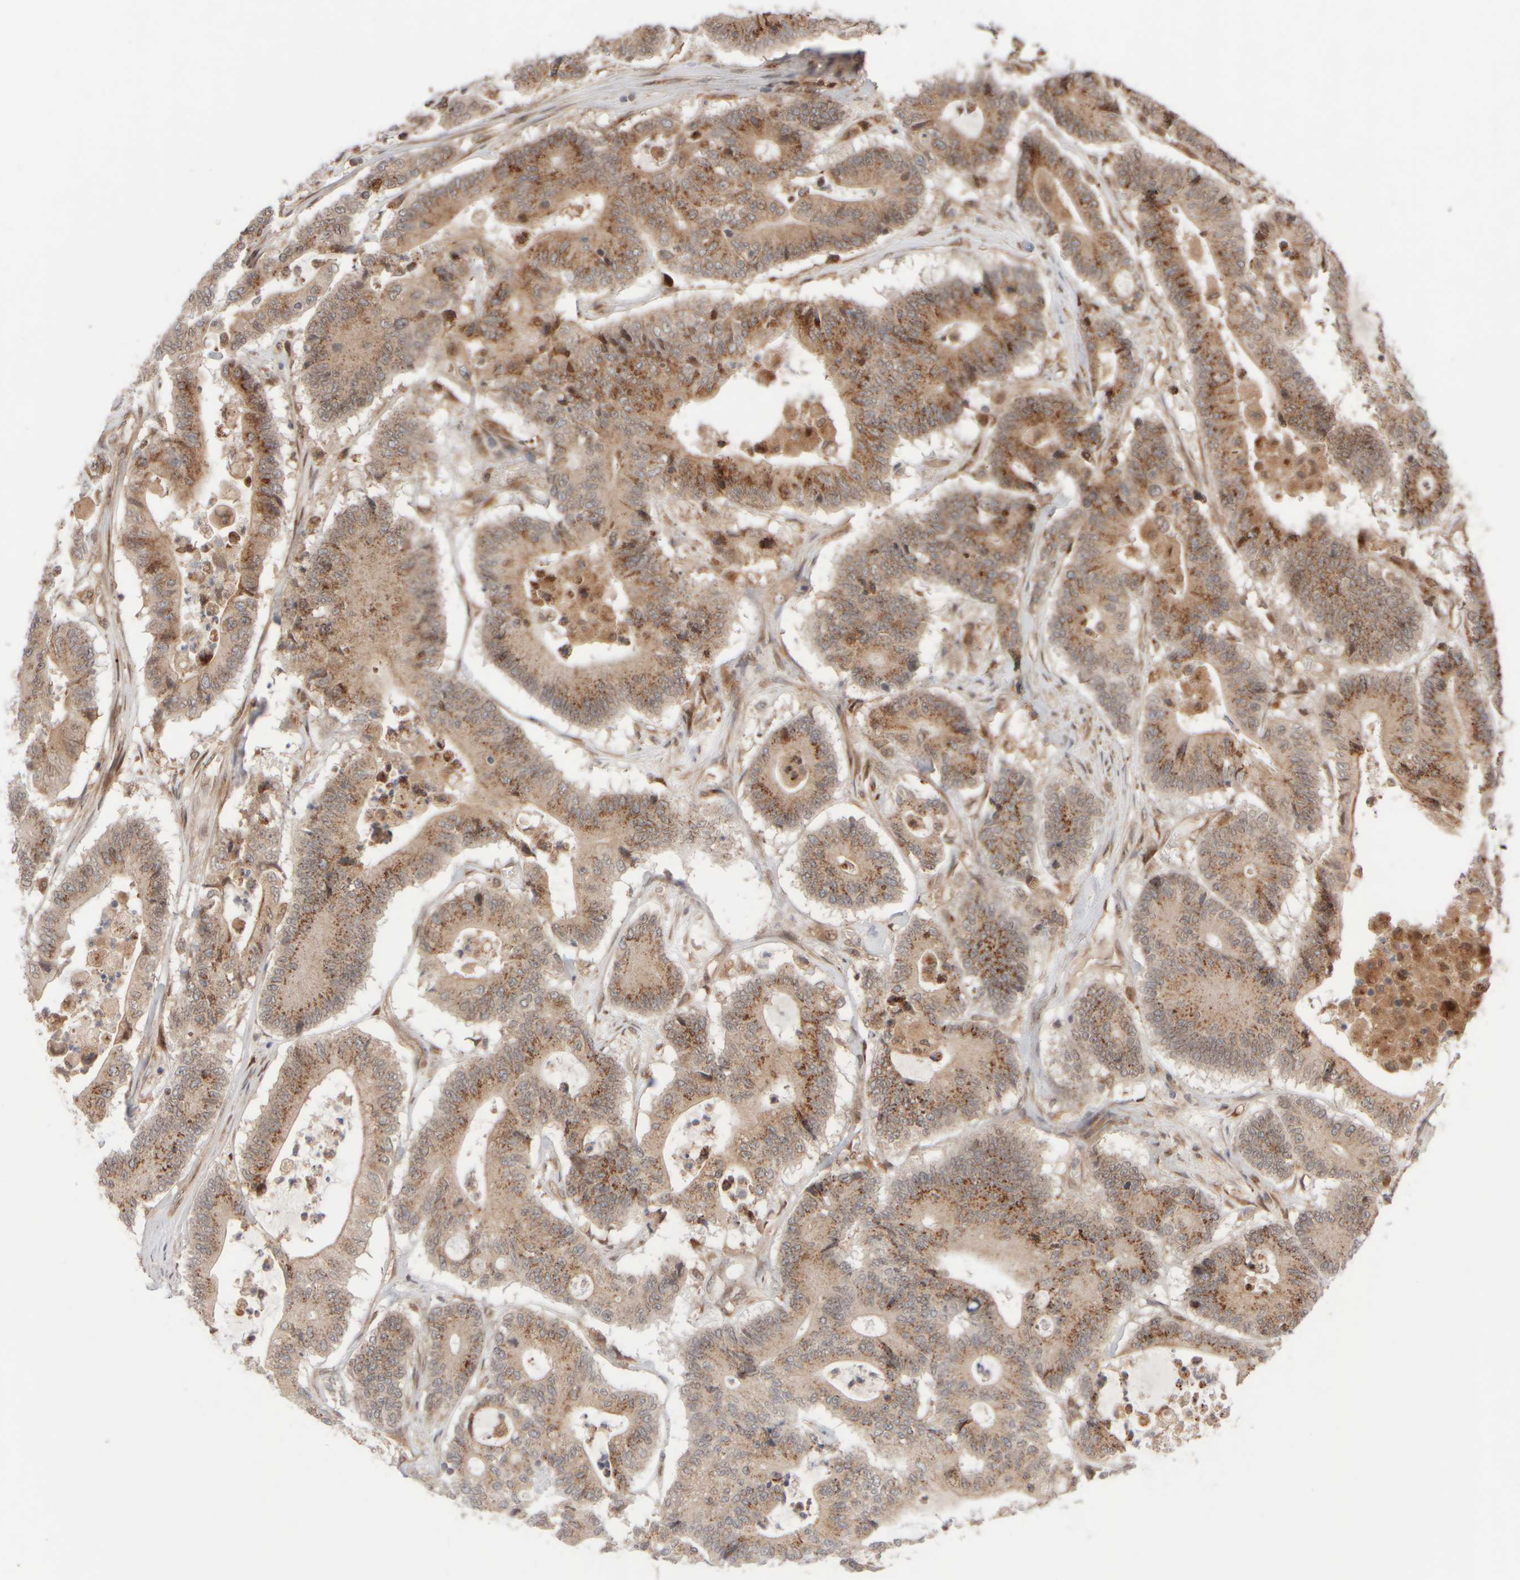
{"staining": {"intensity": "moderate", "quantity": ">75%", "location": "cytoplasmic/membranous"}, "tissue": "colorectal cancer", "cell_type": "Tumor cells", "image_type": "cancer", "snomed": [{"axis": "morphology", "description": "Adenocarcinoma, NOS"}, {"axis": "topography", "description": "Colon"}], "caption": "A photomicrograph of adenocarcinoma (colorectal) stained for a protein exhibits moderate cytoplasmic/membranous brown staining in tumor cells. (DAB = brown stain, brightfield microscopy at high magnification).", "gene": "GCN1", "patient": {"sex": "female", "age": 84}}